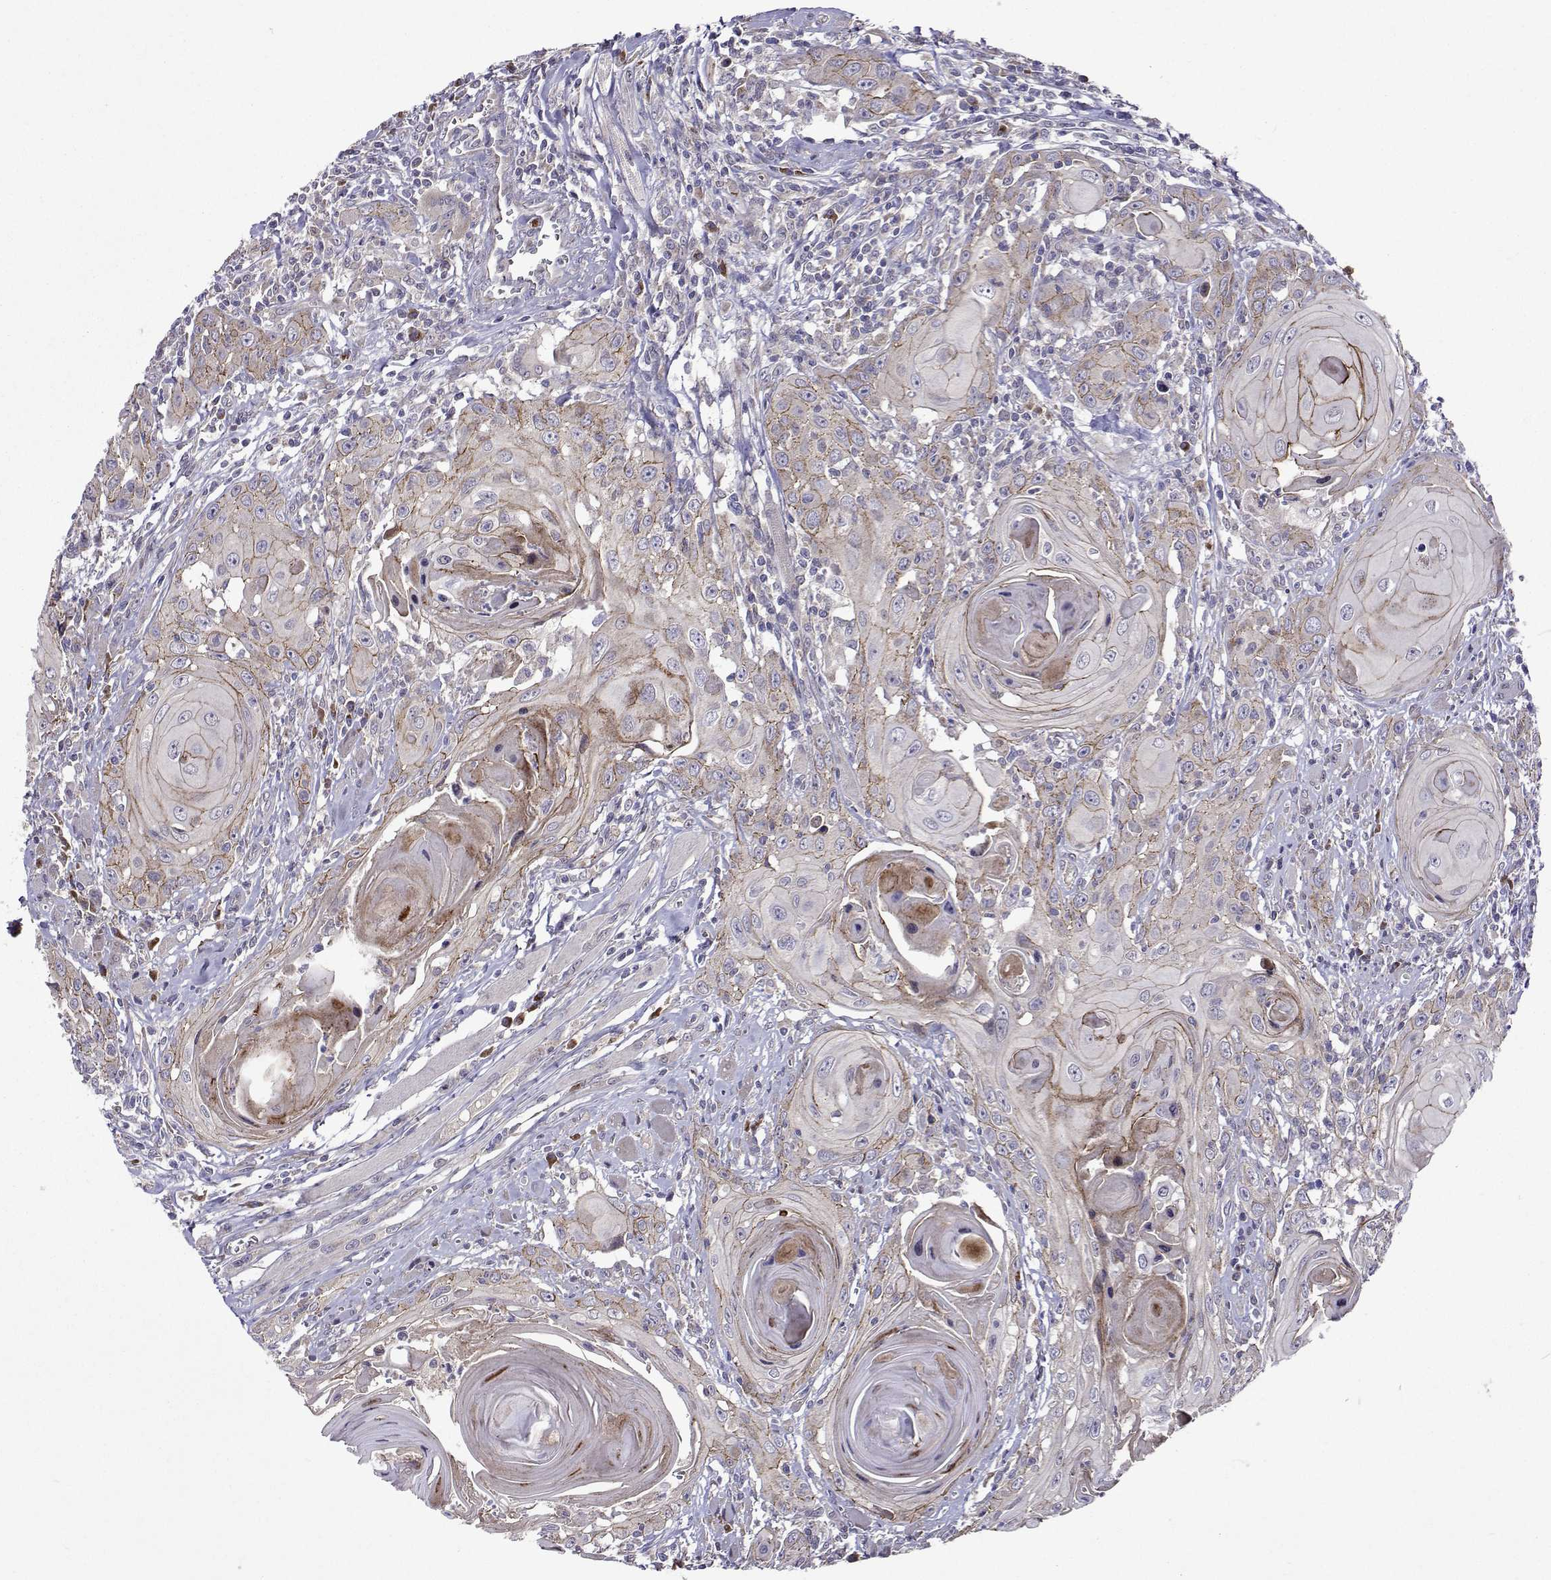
{"staining": {"intensity": "negative", "quantity": "none", "location": "none"}, "tissue": "head and neck cancer", "cell_type": "Tumor cells", "image_type": "cancer", "snomed": [{"axis": "morphology", "description": "Squamous cell carcinoma, NOS"}, {"axis": "topography", "description": "Head-Neck"}], "caption": "High magnification brightfield microscopy of head and neck cancer stained with DAB (3,3'-diaminobenzidine) (brown) and counterstained with hematoxylin (blue): tumor cells show no significant positivity. (Stains: DAB (3,3'-diaminobenzidine) immunohistochemistry (IHC) with hematoxylin counter stain, Microscopy: brightfield microscopy at high magnification).", "gene": "TARBP2", "patient": {"sex": "female", "age": 80}}